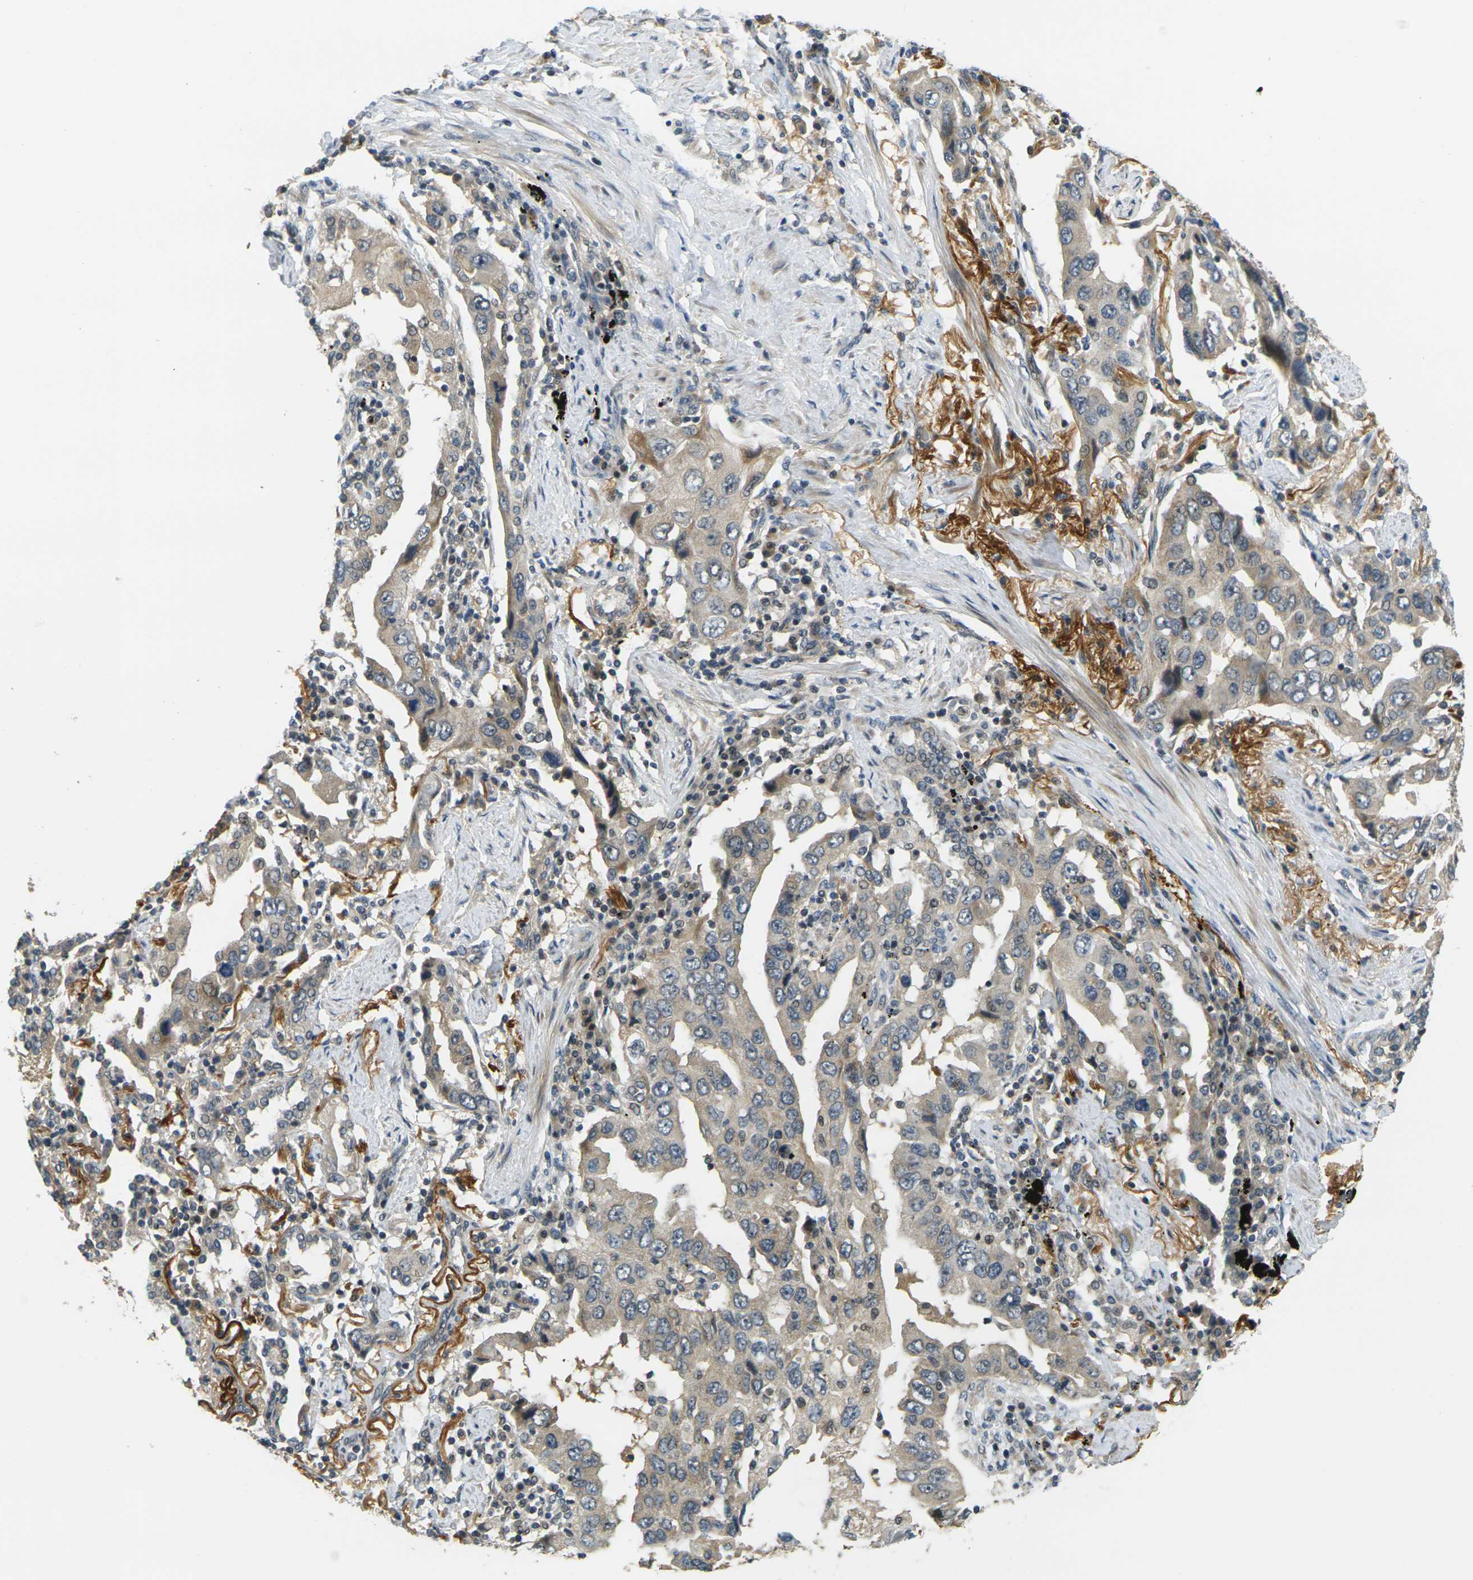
{"staining": {"intensity": "weak", "quantity": ">75%", "location": "cytoplasmic/membranous"}, "tissue": "lung cancer", "cell_type": "Tumor cells", "image_type": "cancer", "snomed": [{"axis": "morphology", "description": "Adenocarcinoma, NOS"}, {"axis": "topography", "description": "Lung"}], "caption": "The image displays immunohistochemical staining of lung adenocarcinoma. There is weak cytoplasmic/membranous positivity is present in approximately >75% of tumor cells.", "gene": "KLHL8", "patient": {"sex": "female", "age": 65}}